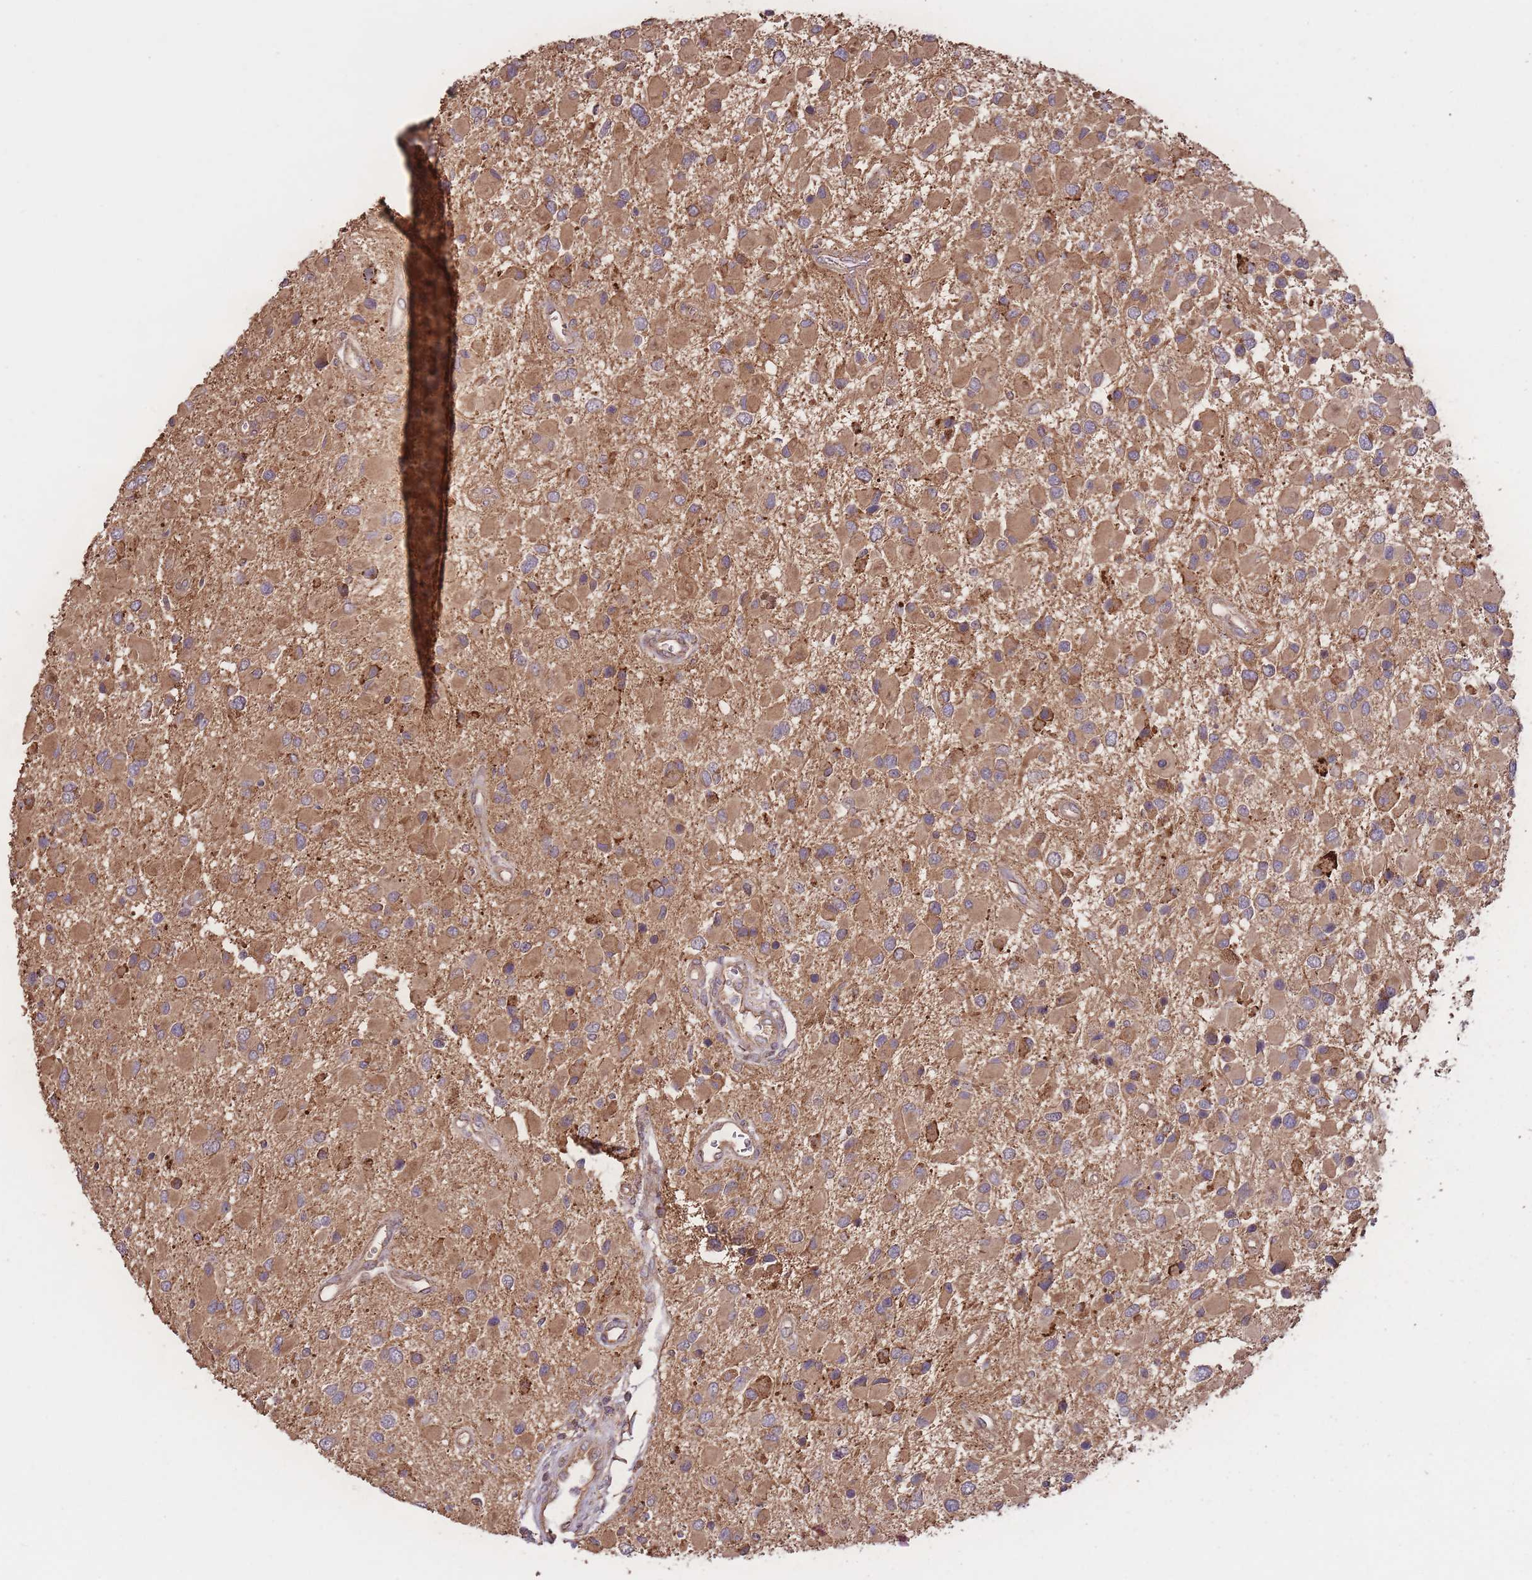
{"staining": {"intensity": "moderate", "quantity": ">75%", "location": "cytoplasmic/membranous"}, "tissue": "glioma", "cell_type": "Tumor cells", "image_type": "cancer", "snomed": [{"axis": "morphology", "description": "Glioma, malignant, High grade"}, {"axis": "topography", "description": "Brain"}], "caption": "About >75% of tumor cells in glioma show moderate cytoplasmic/membranous protein expression as visualized by brown immunohistochemical staining.", "gene": "EEF1AKMT1", "patient": {"sex": "male", "age": 53}}